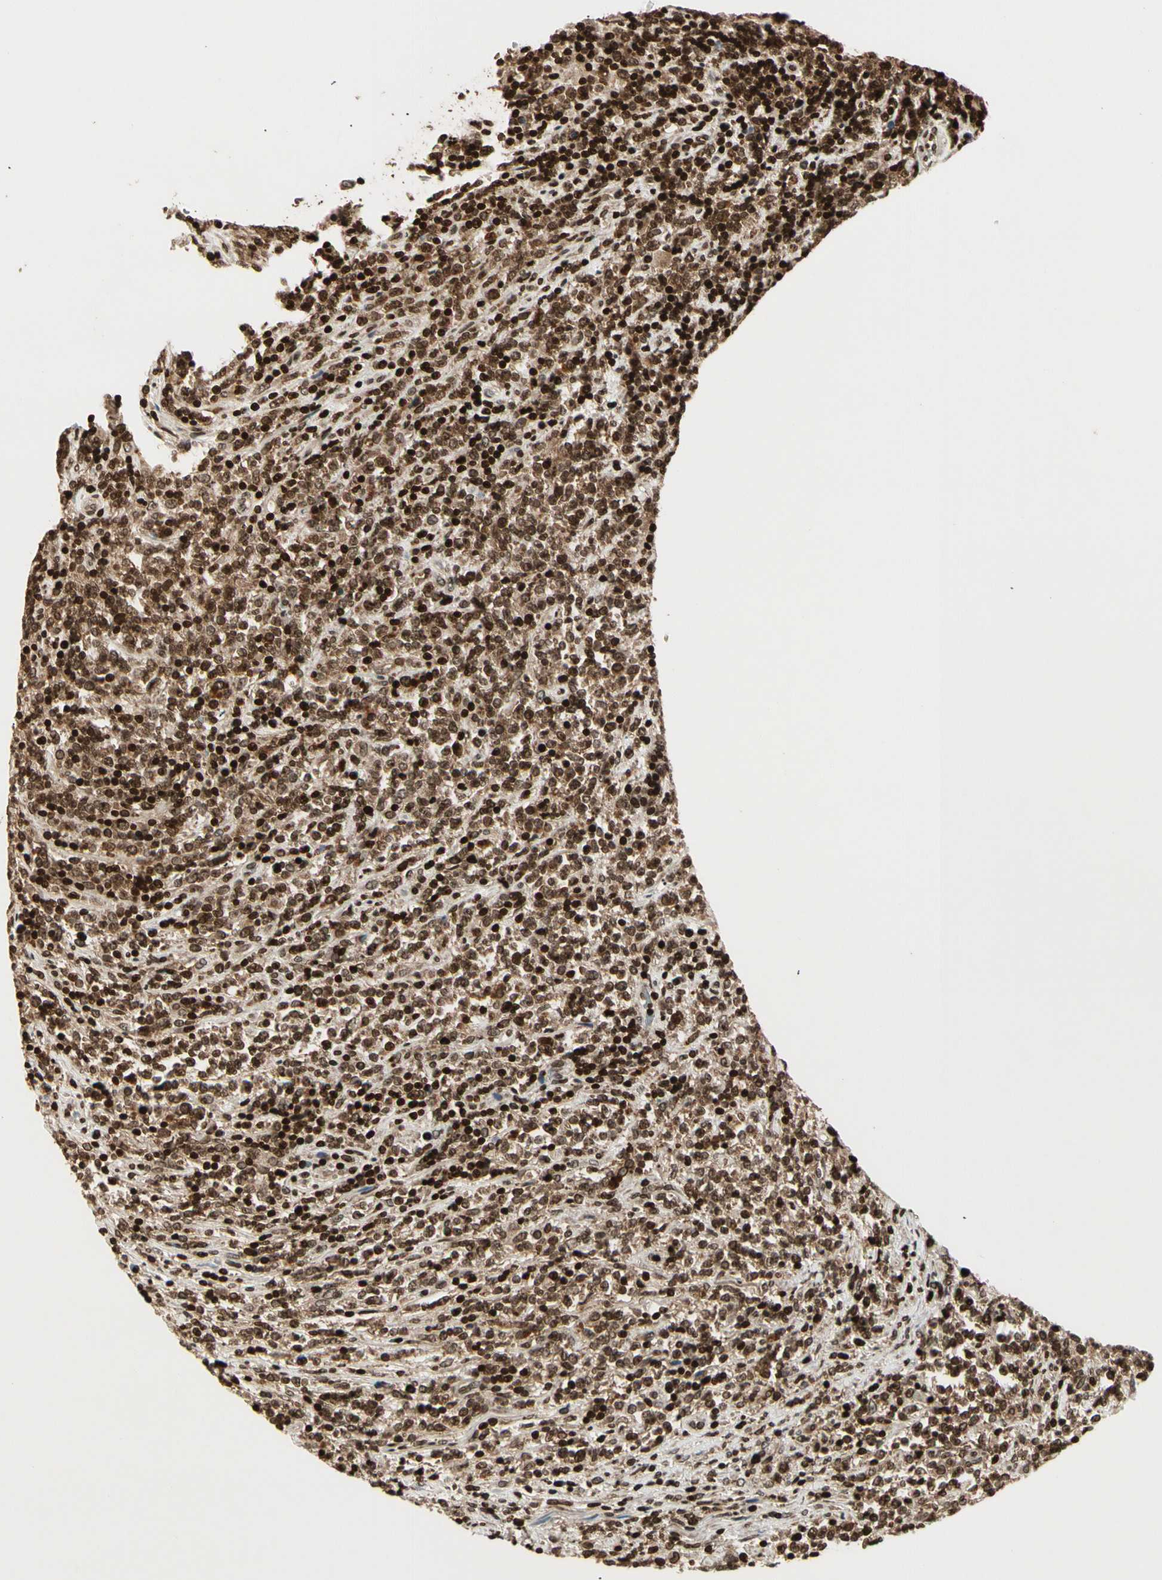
{"staining": {"intensity": "strong", "quantity": ">75%", "location": "cytoplasmic/membranous,nuclear"}, "tissue": "lymphoma", "cell_type": "Tumor cells", "image_type": "cancer", "snomed": [{"axis": "morphology", "description": "Malignant lymphoma, non-Hodgkin's type, High grade"}, {"axis": "topography", "description": "Soft tissue"}], "caption": "Protein expression by IHC exhibits strong cytoplasmic/membranous and nuclear expression in about >75% of tumor cells in lymphoma.", "gene": "TSHZ3", "patient": {"sex": "male", "age": 18}}